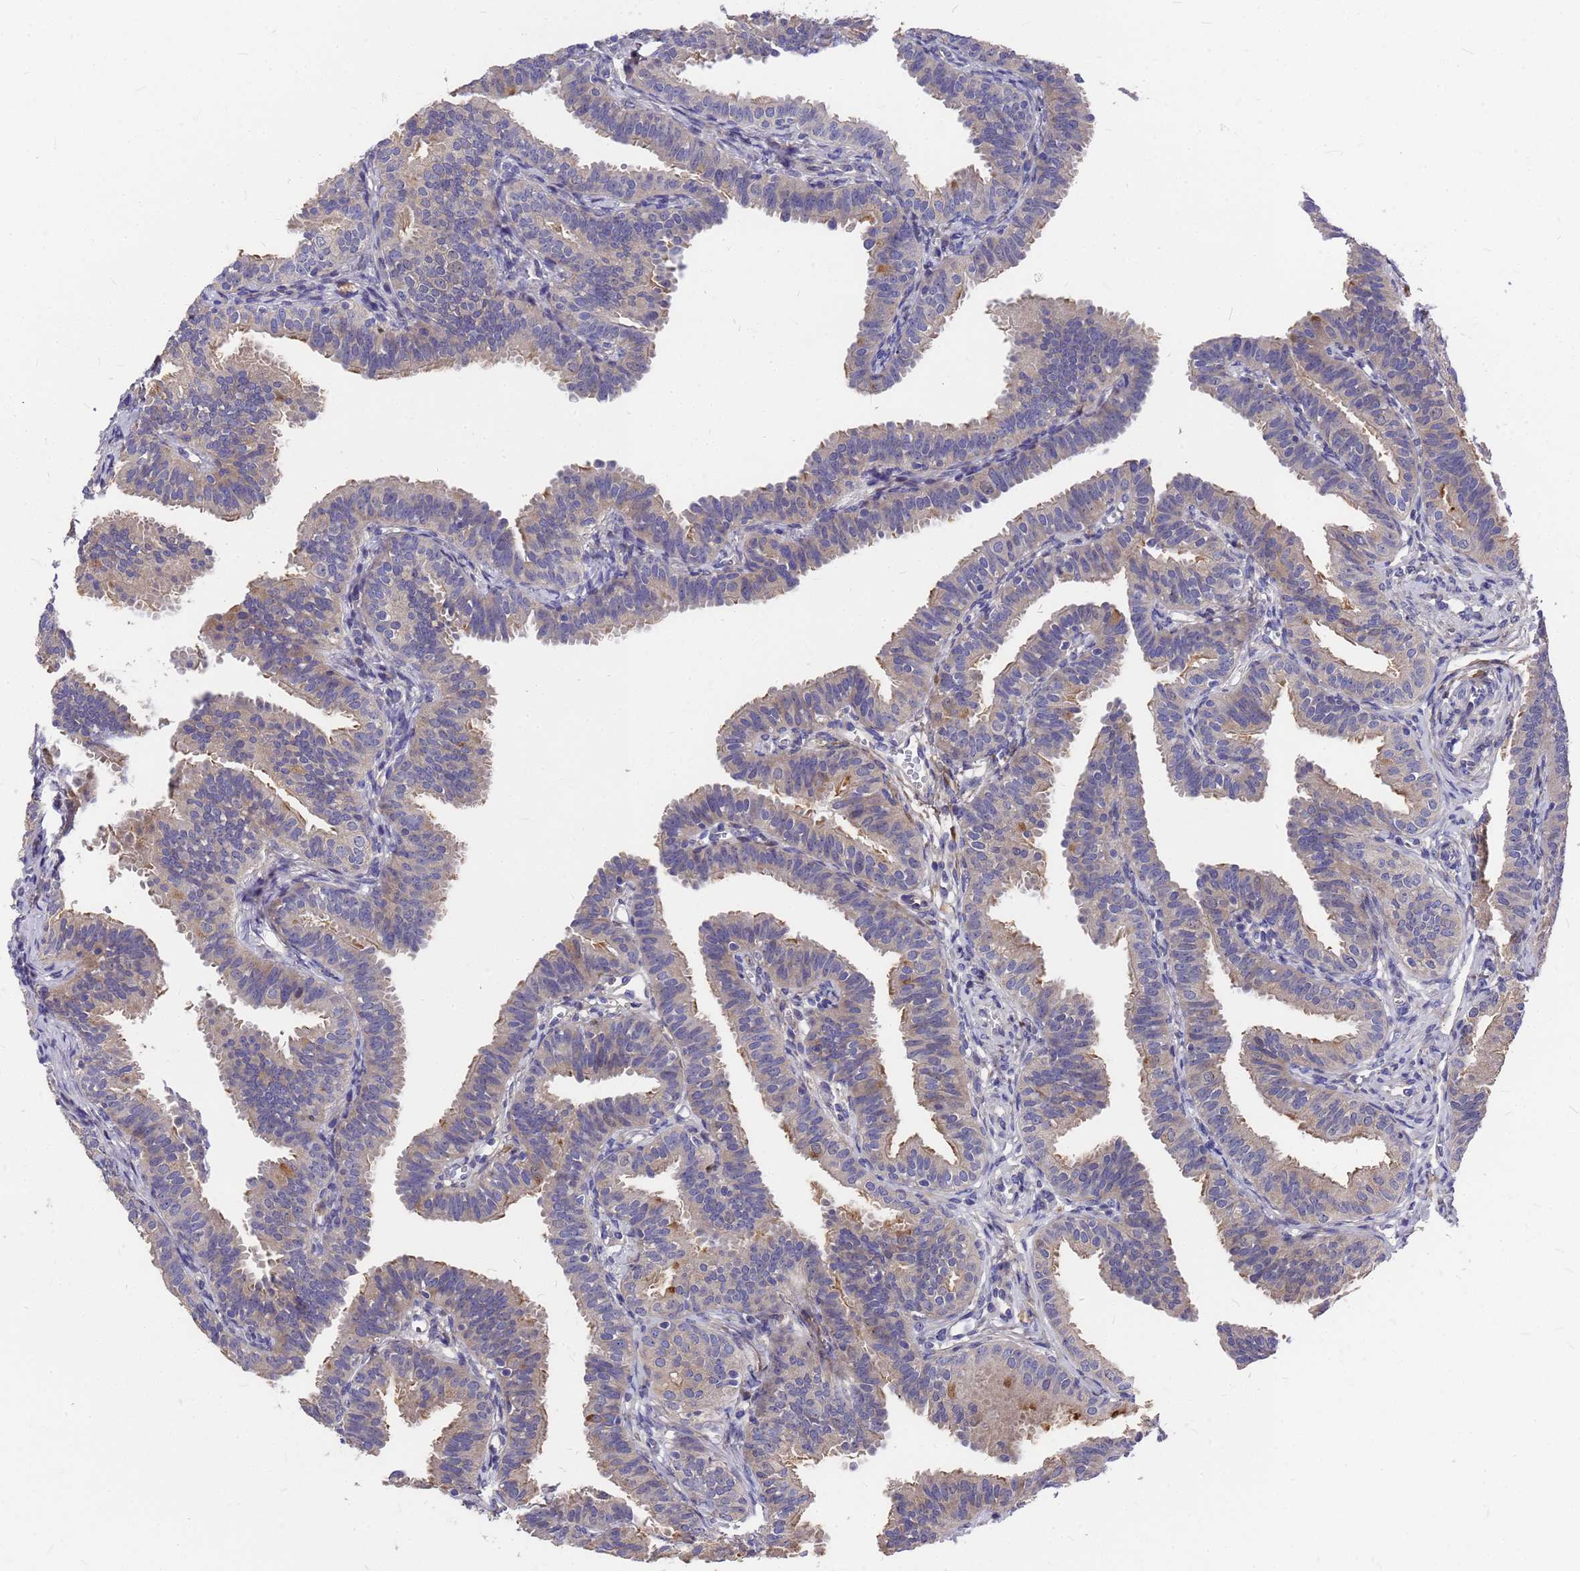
{"staining": {"intensity": "moderate", "quantity": "<25%", "location": "cytoplasmic/membranous"}, "tissue": "fallopian tube", "cell_type": "Glandular cells", "image_type": "normal", "snomed": [{"axis": "morphology", "description": "Normal tissue, NOS"}, {"axis": "topography", "description": "Fallopian tube"}], "caption": "Fallopian tube was stained to show a protein in brown. There is low levels of moderate cytoplasmic/membranous expression in approximately <25% of glandular cells. The protein is stained brown, and the nuclei are stained in blue (DAB IHC with brightfield microscopy, high magnification).", "gene": "ZNF717", "patient": {"sex": "female", "age": 35}}